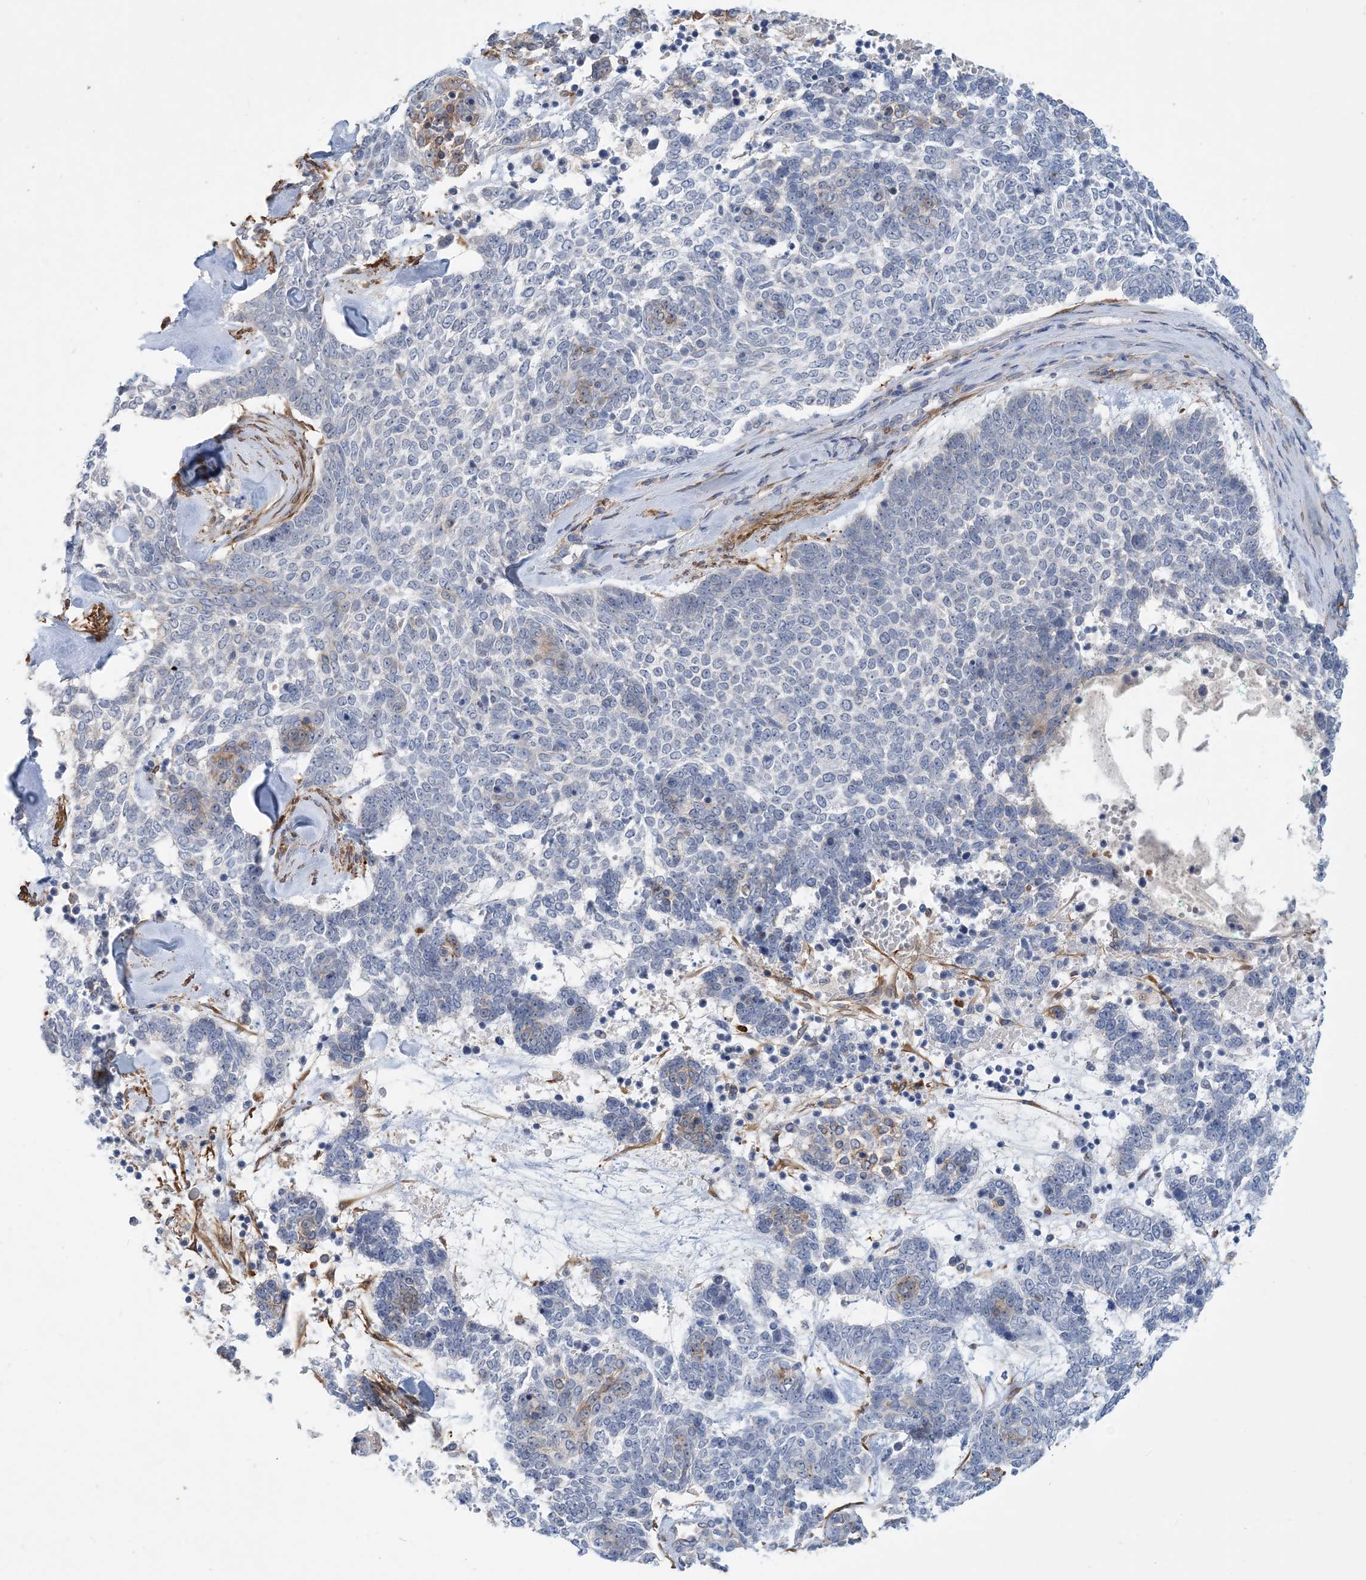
{"staining": {"intensity": "negative", "quantity": "none", "location": "none"}, "tissue": "skin cancer", "cell_type": "Tumor cells", "image_type": "cancer", "snomed": [{"axis": "morphology", "description": "Basal cell carcinoma"}, {"axis": "topography", "description": "Skin"}], "caption": "A photomicrograph of human skin cancer (basal cell carcinoma) is negative for staining in tumor cells.", "gene": "EIF2A", "patient": {"sex": "female", "age": 81}}